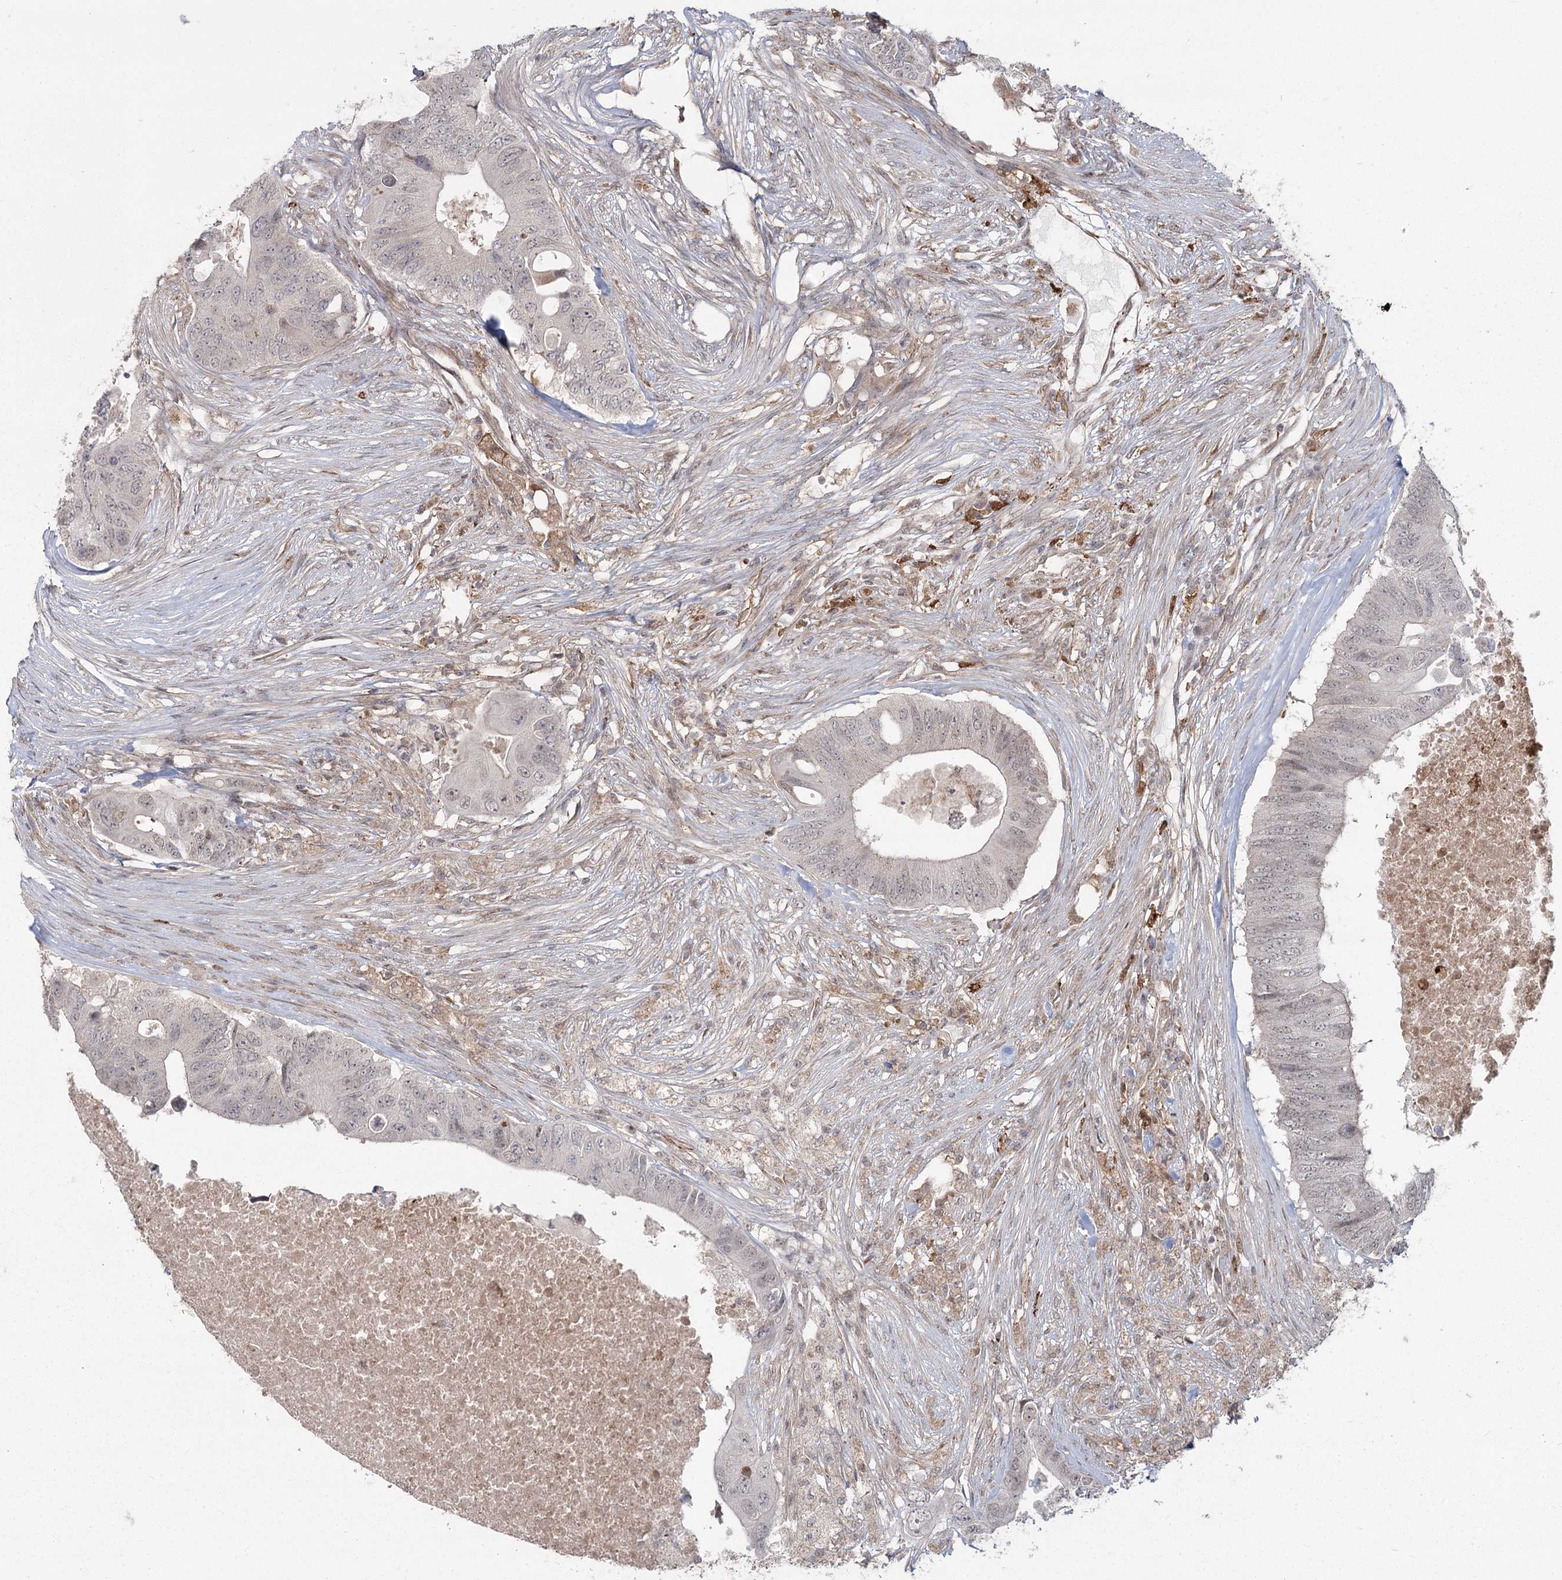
{"staining": {"intensity": "weak", "quantity": "<25%", "location": "cytoplasmic/membranous"}, "tissue": "colorectal cancer", "cell_type": "Tumor cells", "image_type": "cancer", "snomed": [{"axis": "morphology", "description": "Adenocarcinoma, NOS"}, {"axis": "topography", "description": "Colon"}], "caption": "High power microscopy photomicrograph of an IHC image of colorectal cancer, revealing no significant staining in tumor cells.", "gene": "AP2M1", "patient": {"sex": "male", "age": 71}}